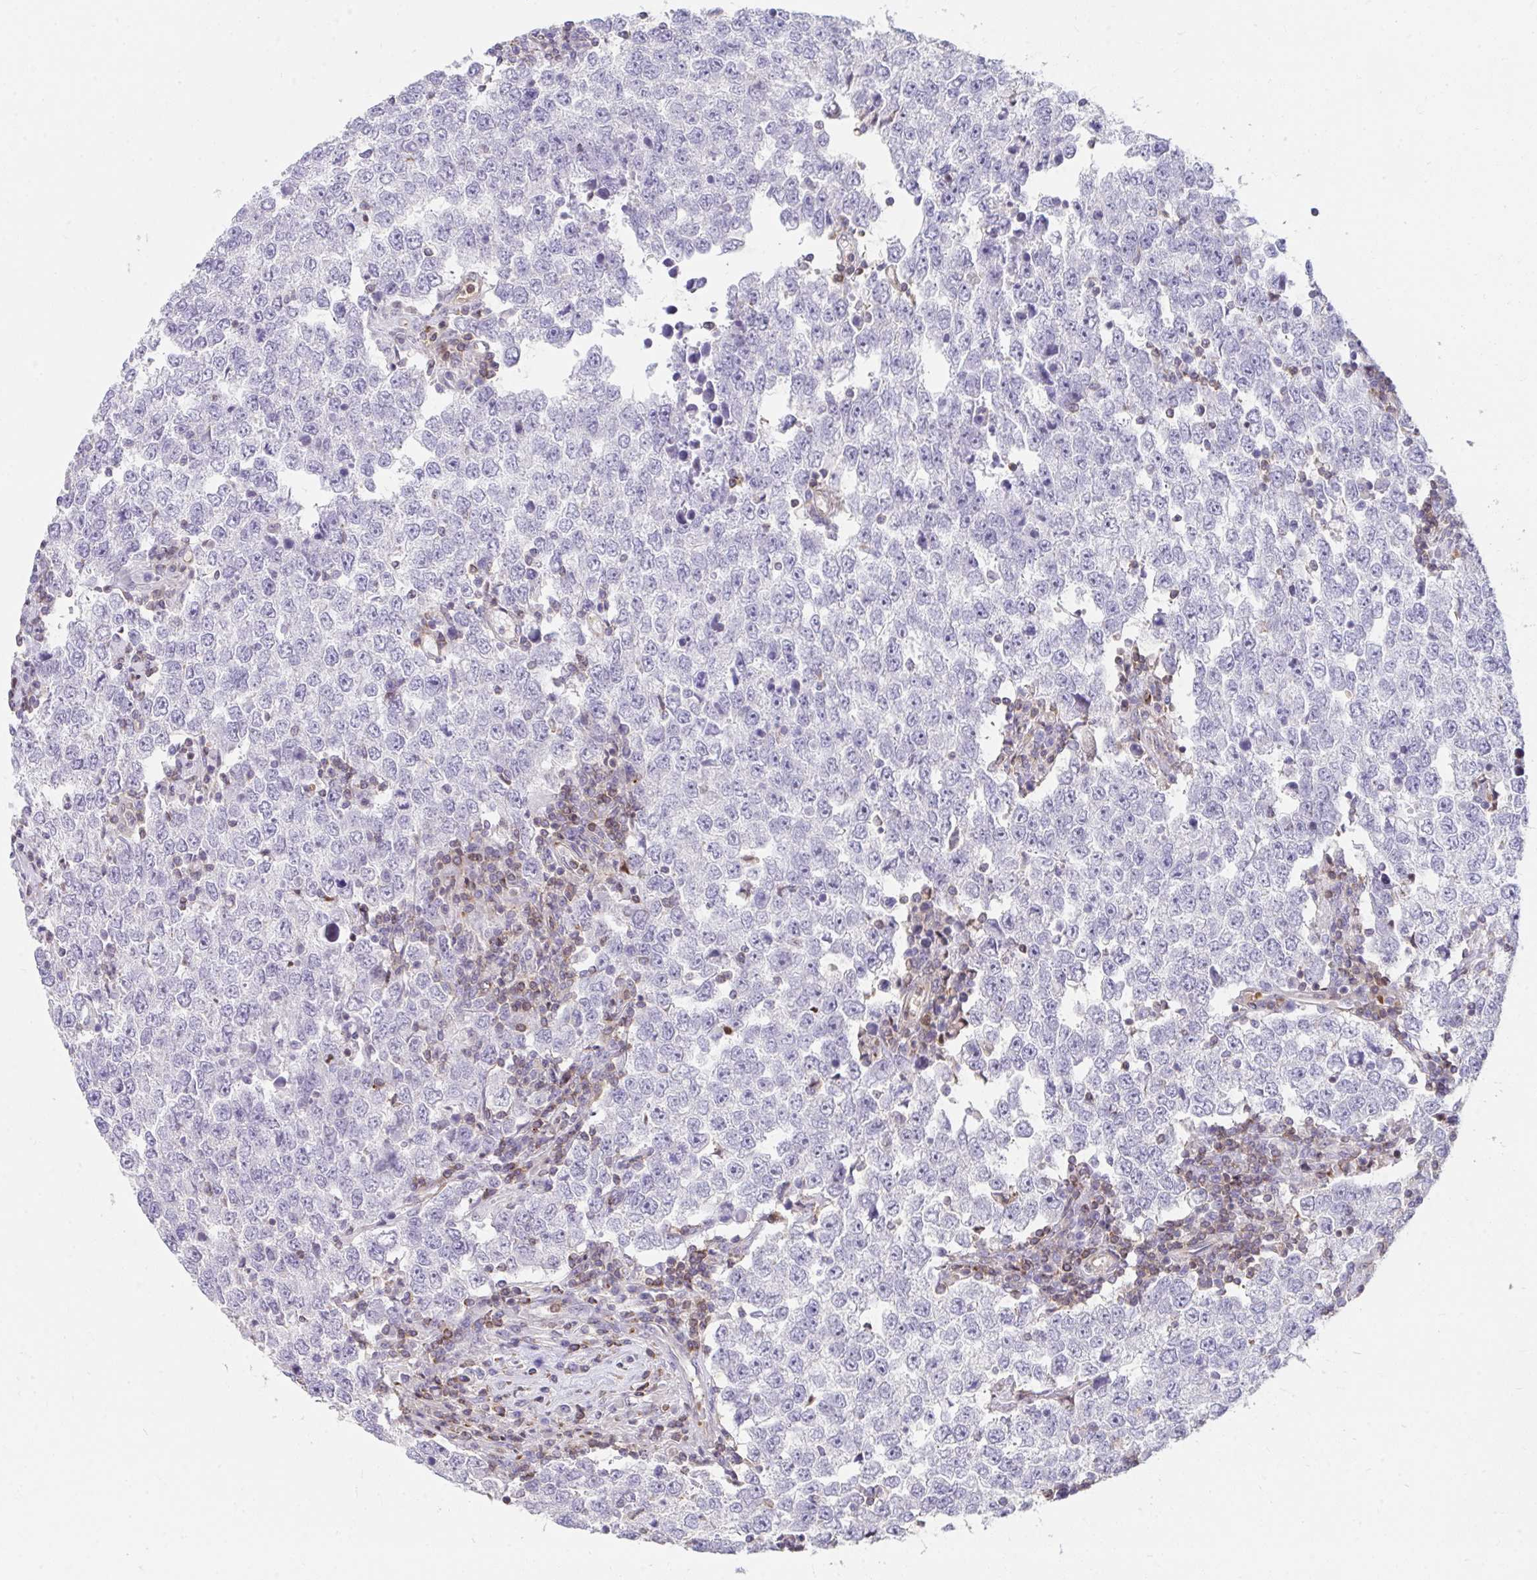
{"staining": {"intensity": "negative", "quantity": "none", "location": "none"}, "tissue": "testis cancer", "cell_type": "Tumor cells", "image_type": "cancer", "snomed": [{"axis": "morphology", "description": "Seminoma, NOS"}, {"axis": "morphology", "description": "Carcinoma, Embryonal, NOS"}, {"axis": "topography", "description": "Testis"}], "caption": "Immunohistochemistry image of human testis cancer stained for a protein (brown), which shows no expression in tumor cells.", "gene": "FOXN3", "patient": {"sex": "male", "age": 28}}